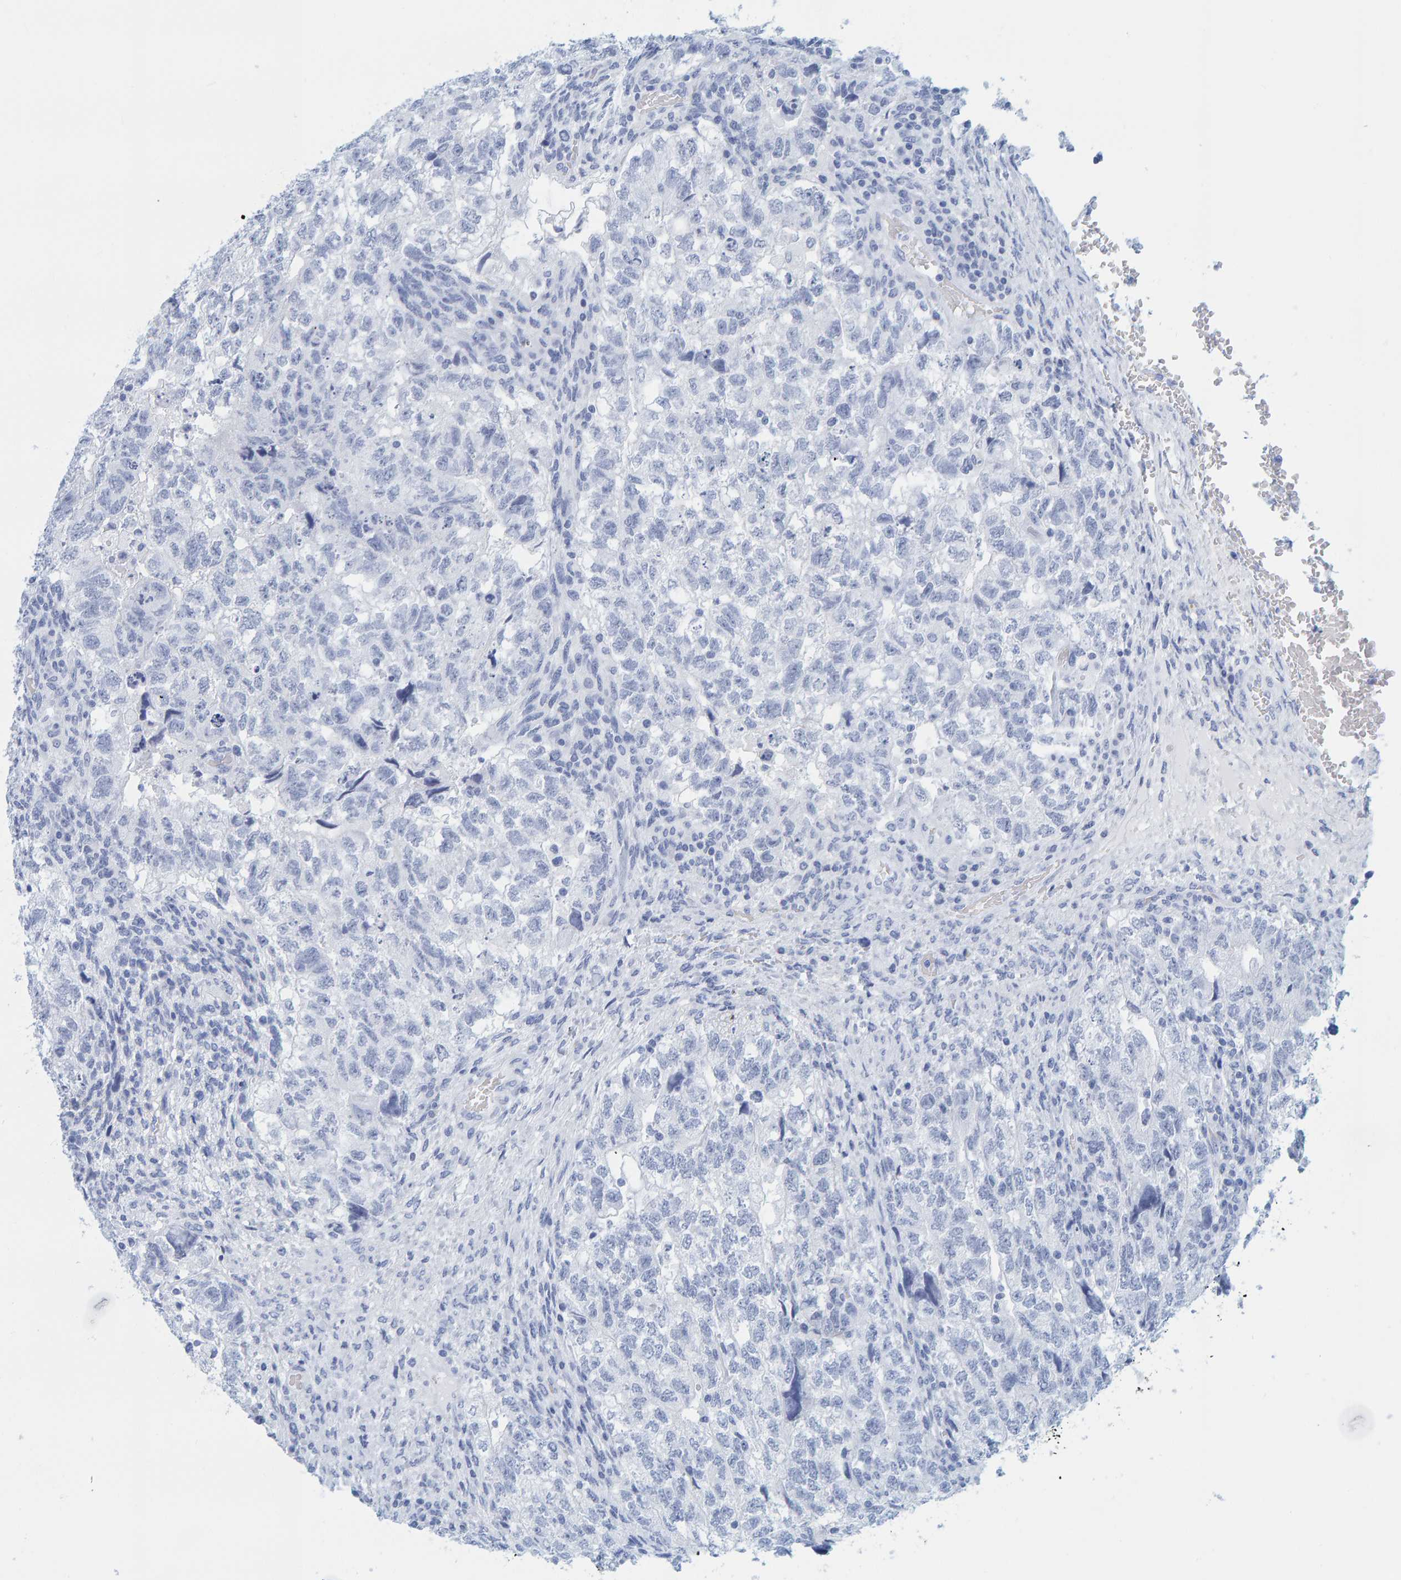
{"staining": {"intensity": "negative", "quantity": "none", "location": "none"}, "tissue": "testis cancer", "cell_type": "Tumor cells", "image_type": "cancer", "snomed": [{"axis": "morphology", "description": "Carcinoma, Embryonal, NOS"}, {"axis": "topography", "description": "Testis"}], "caption": "Immunohistochemistry (IHC) micrograph of human embryonal carcinoma (testis) stained for a protein (brown), which exhibits no expression in tumor cells.", "gene": "SFTPC", "patient": {"sex": "male", "age": 36}}